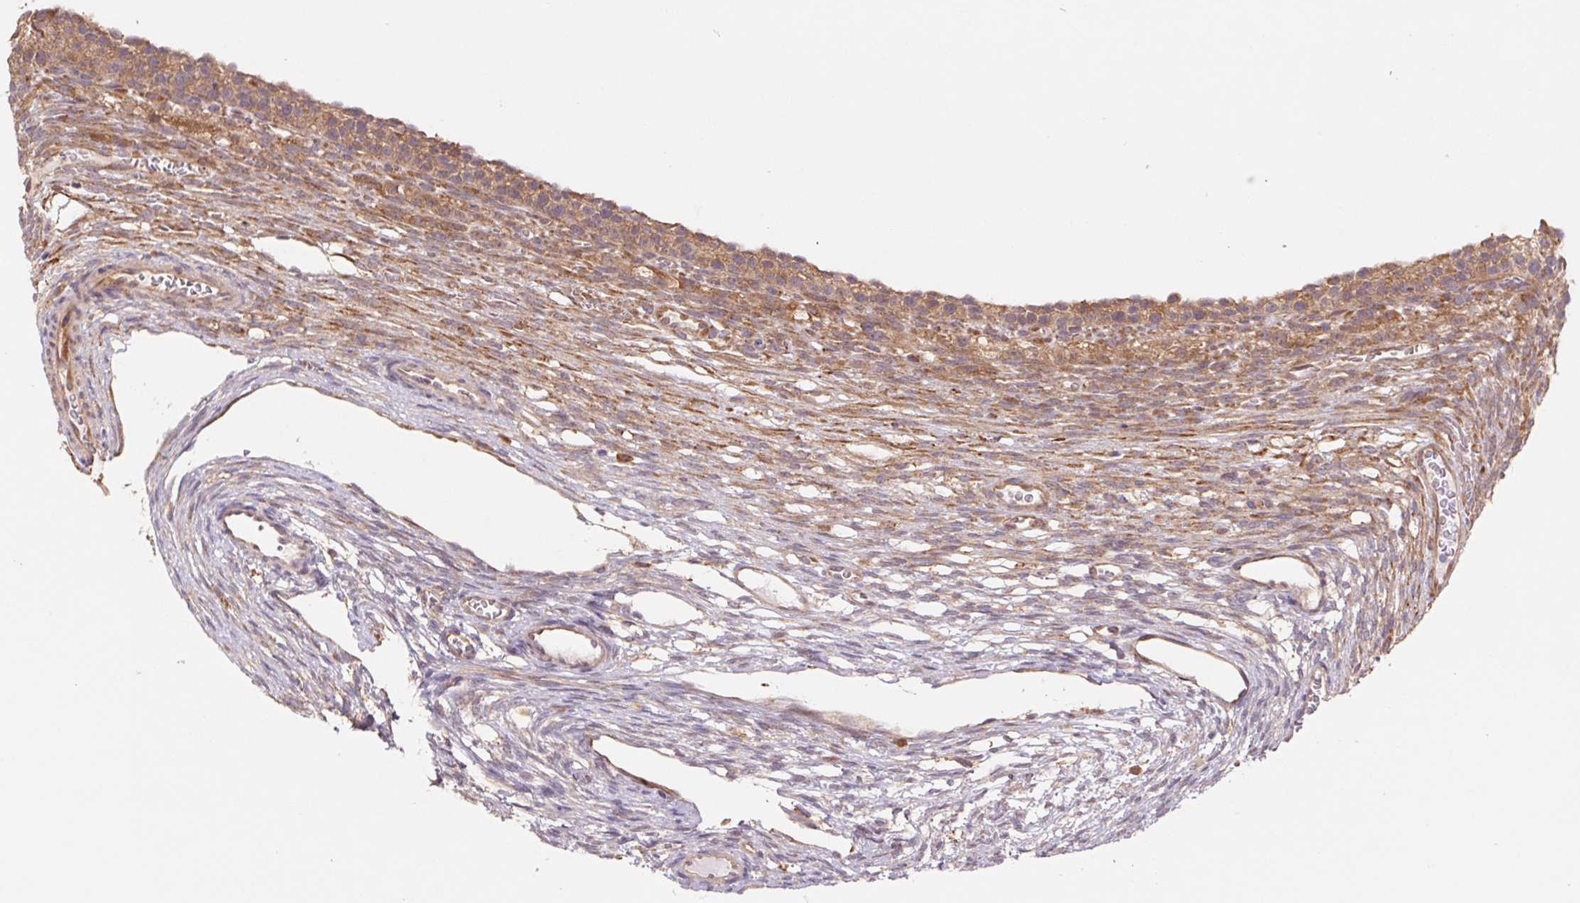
{"staining": {"intensity": "moderate", "quantity": ">75%", "location": "cytoplasmic/membranous"}, "tissue": "ovary", "cell_type": "Follicle cells", "image_type": "normal", "snomed": [{"axis": "morphology", "description": "Normal tissue, NOS"}, {"axis": "topography", "description": "Ovary"}], "caption": "DAB (3,3'-diaminobenzidine) immunohistochemical staining of unremarkable ovary demonstrates moderate cytoplasmic/membranous protein expression in about >75% of follicle cells.", "gene": "RRM1", "patient": {"sex": "female", "age": 34}}